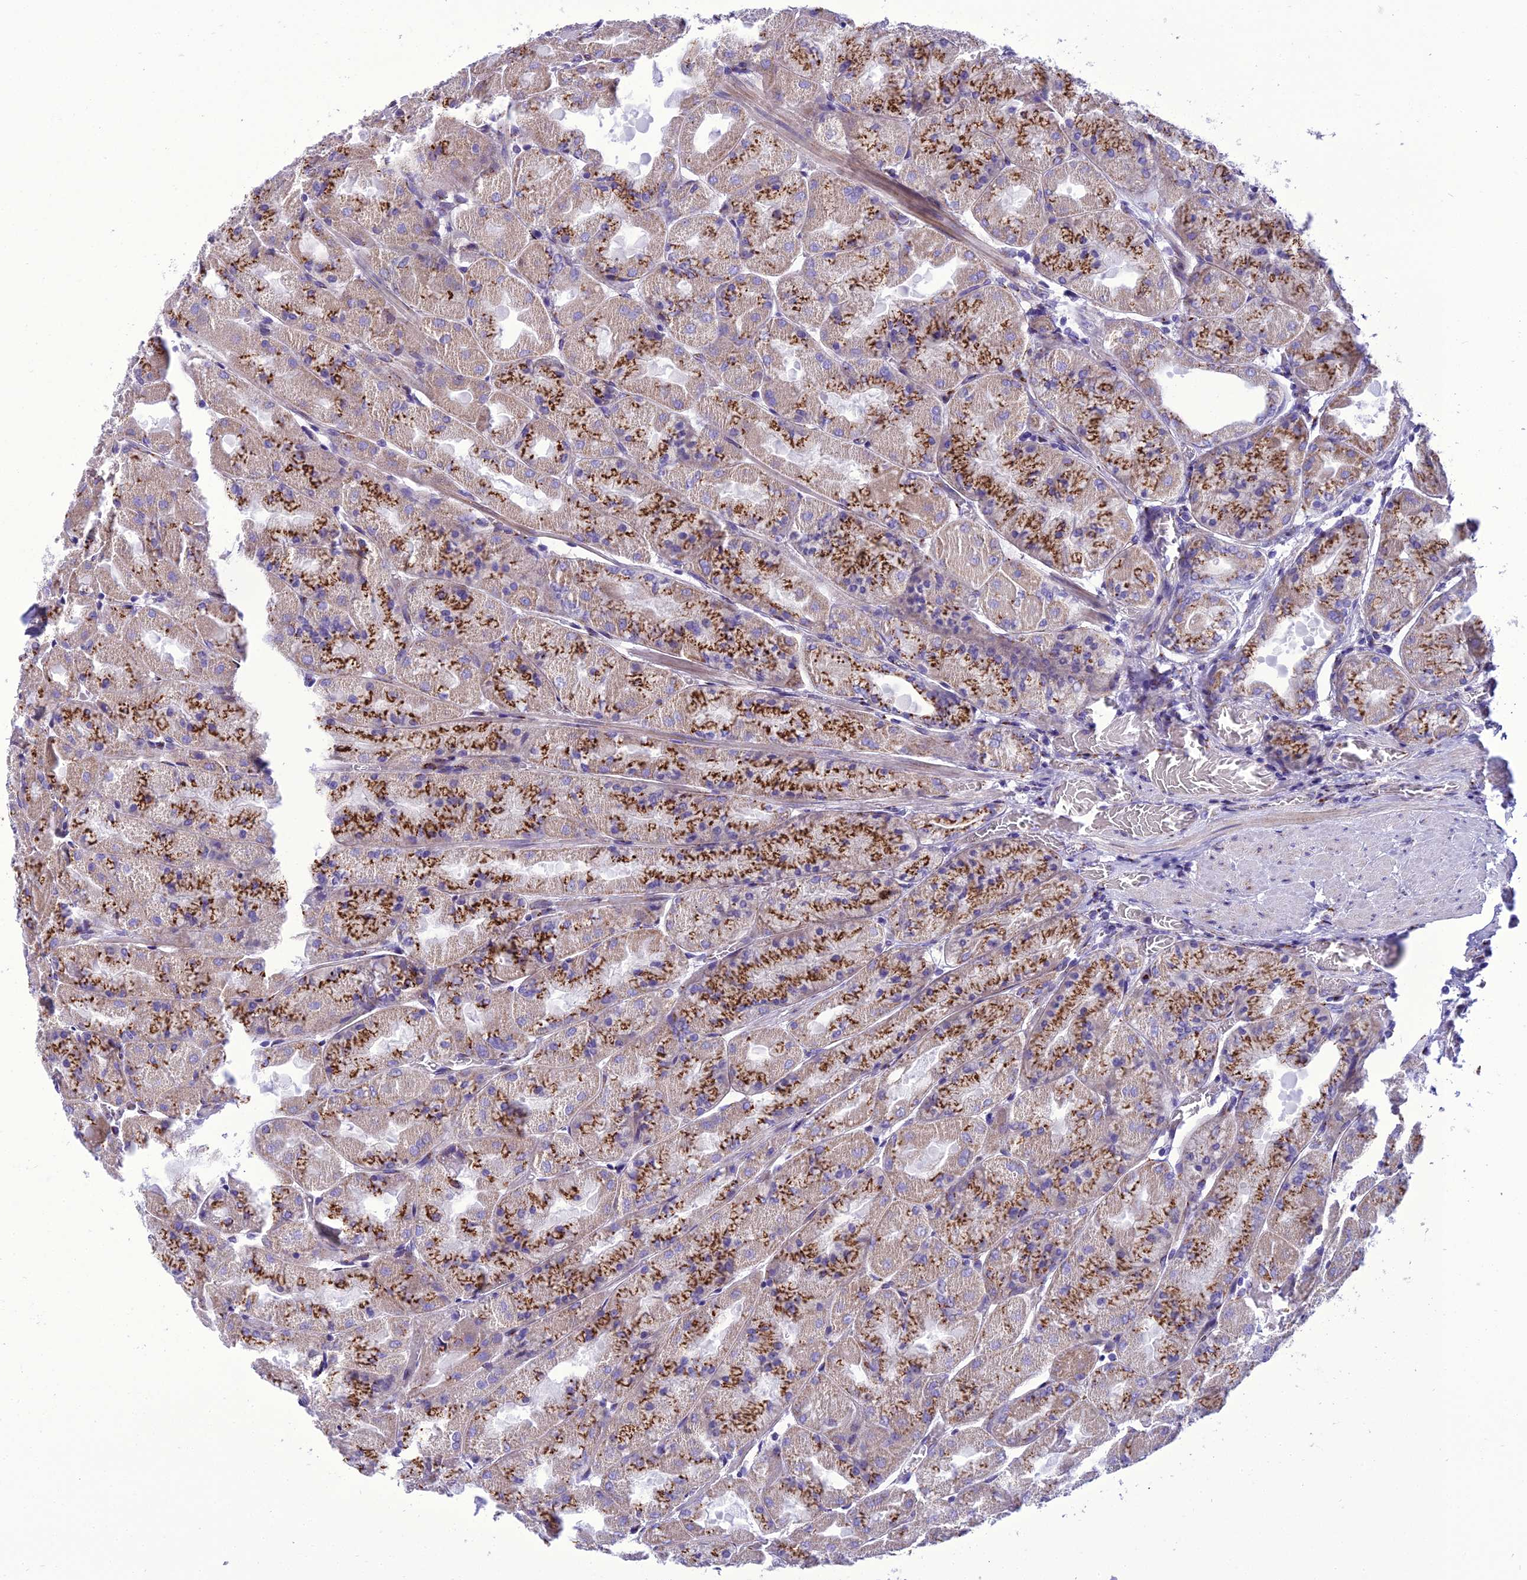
{"staining": {"intensity": "strong", "quantity": ">75%", "location": "cytoplasmic/membranous"}, "tissue": "stomach", "cell_type": "Glandular cells", "image_type": "normal", "snomed": [{"axis": "morphology", "description": "Normal tissue, NOS"}, {"axis": "topography", "description": "Stomach"}], "caption": "Strong cytoplasmic/membranous positivity is present in about >75% of glandular cells in normal stomach.", "gene": "GOLM2", "patient": {"sex": "female", "age": 61}}